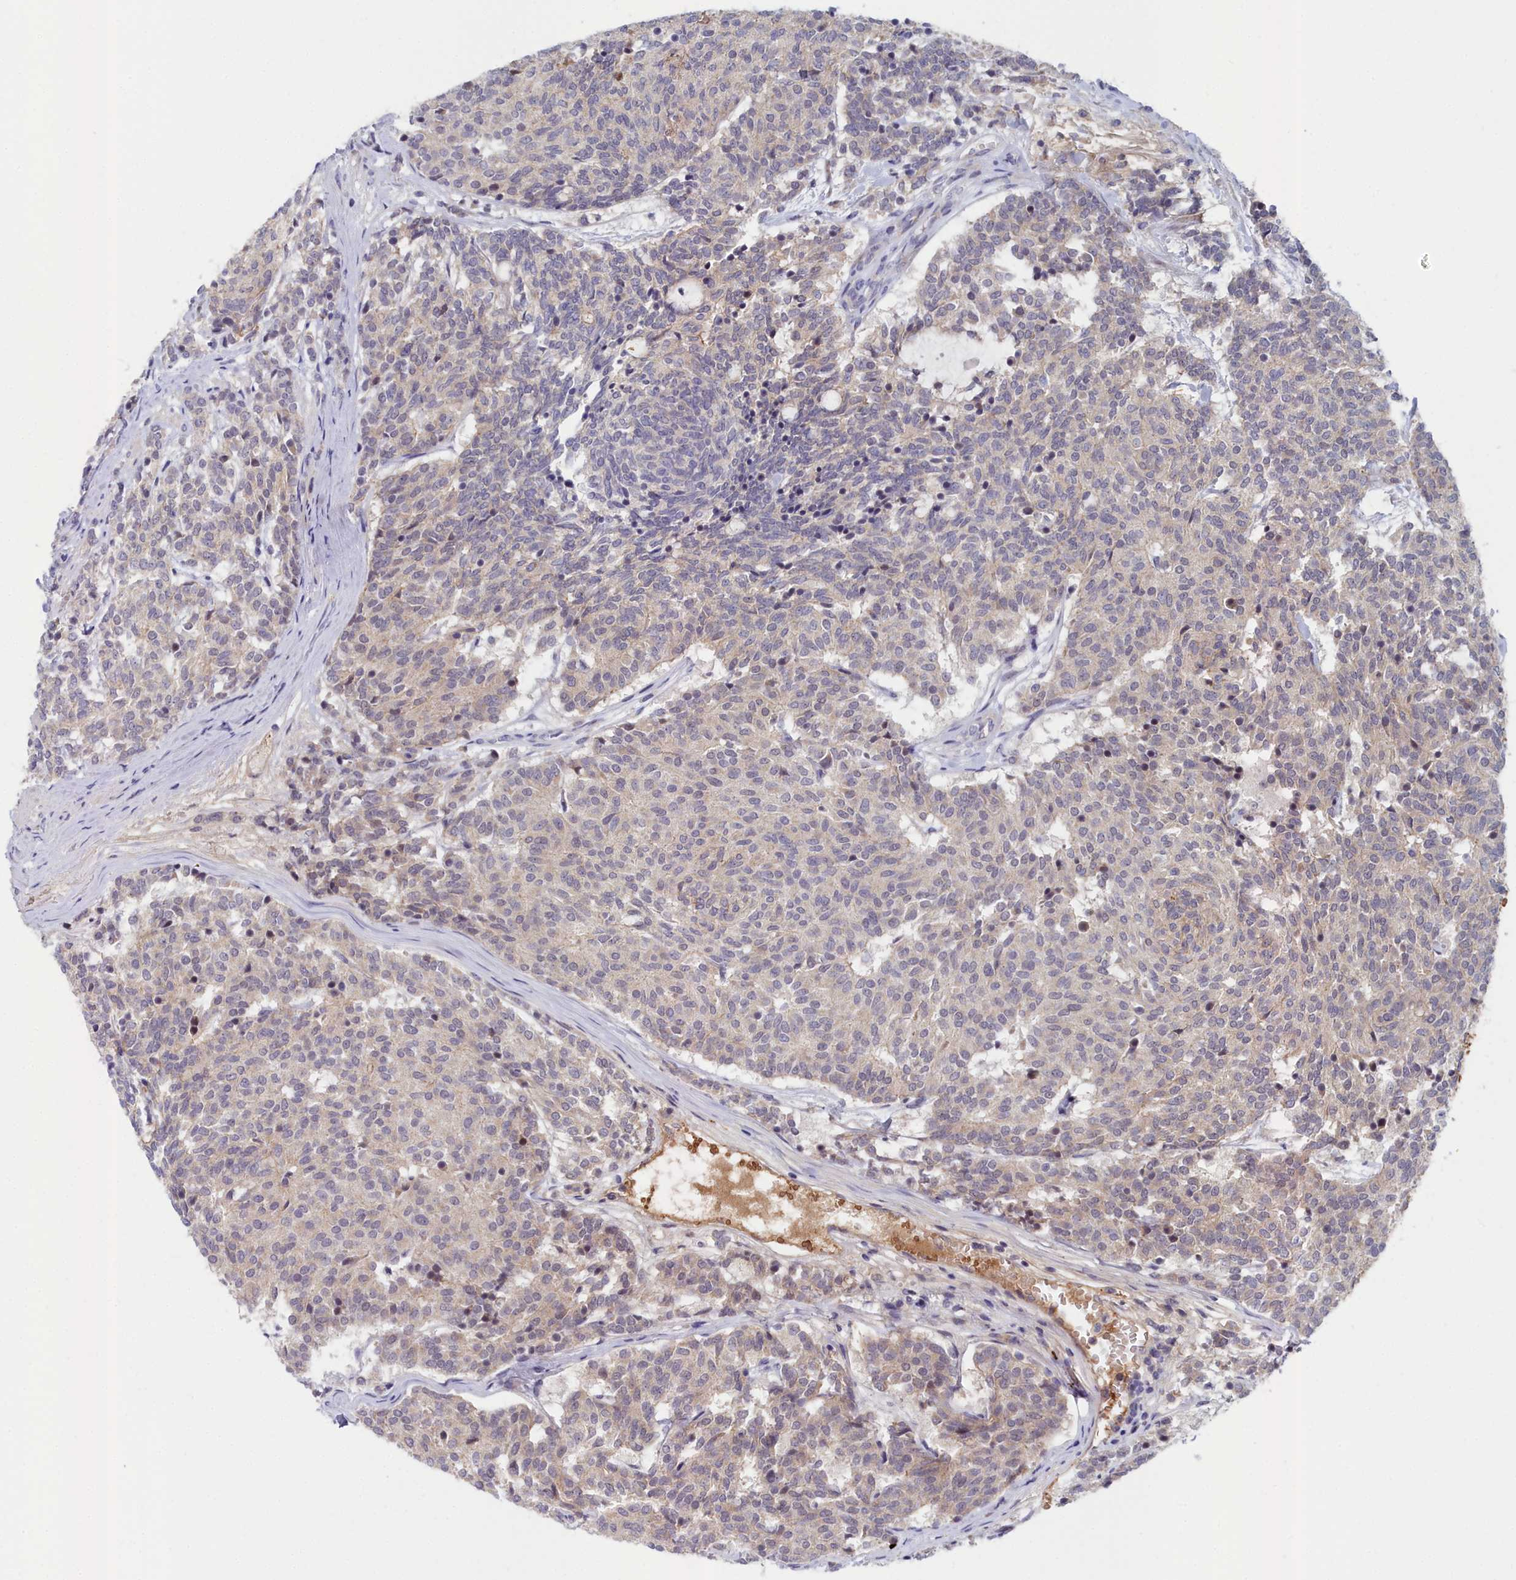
{"staining": {"intensity": "negative", "quantity": "none", "location": "none"}, "tissue": "carcinoid", "cell_type": "Tumor cells", "image_type": "cancer", "snomed": [{"axis": "morphology", "description": "Carcinoid, malignant, NOS"}, {"axis": "topography", "description": "Pancreas"}], "caption": "Immunohistochemical staining of carcinoid (malignant) displays no significant staining in tumor cells.", "gene": "KCTD18", "patient": {"sex": "female", "age": 54}}